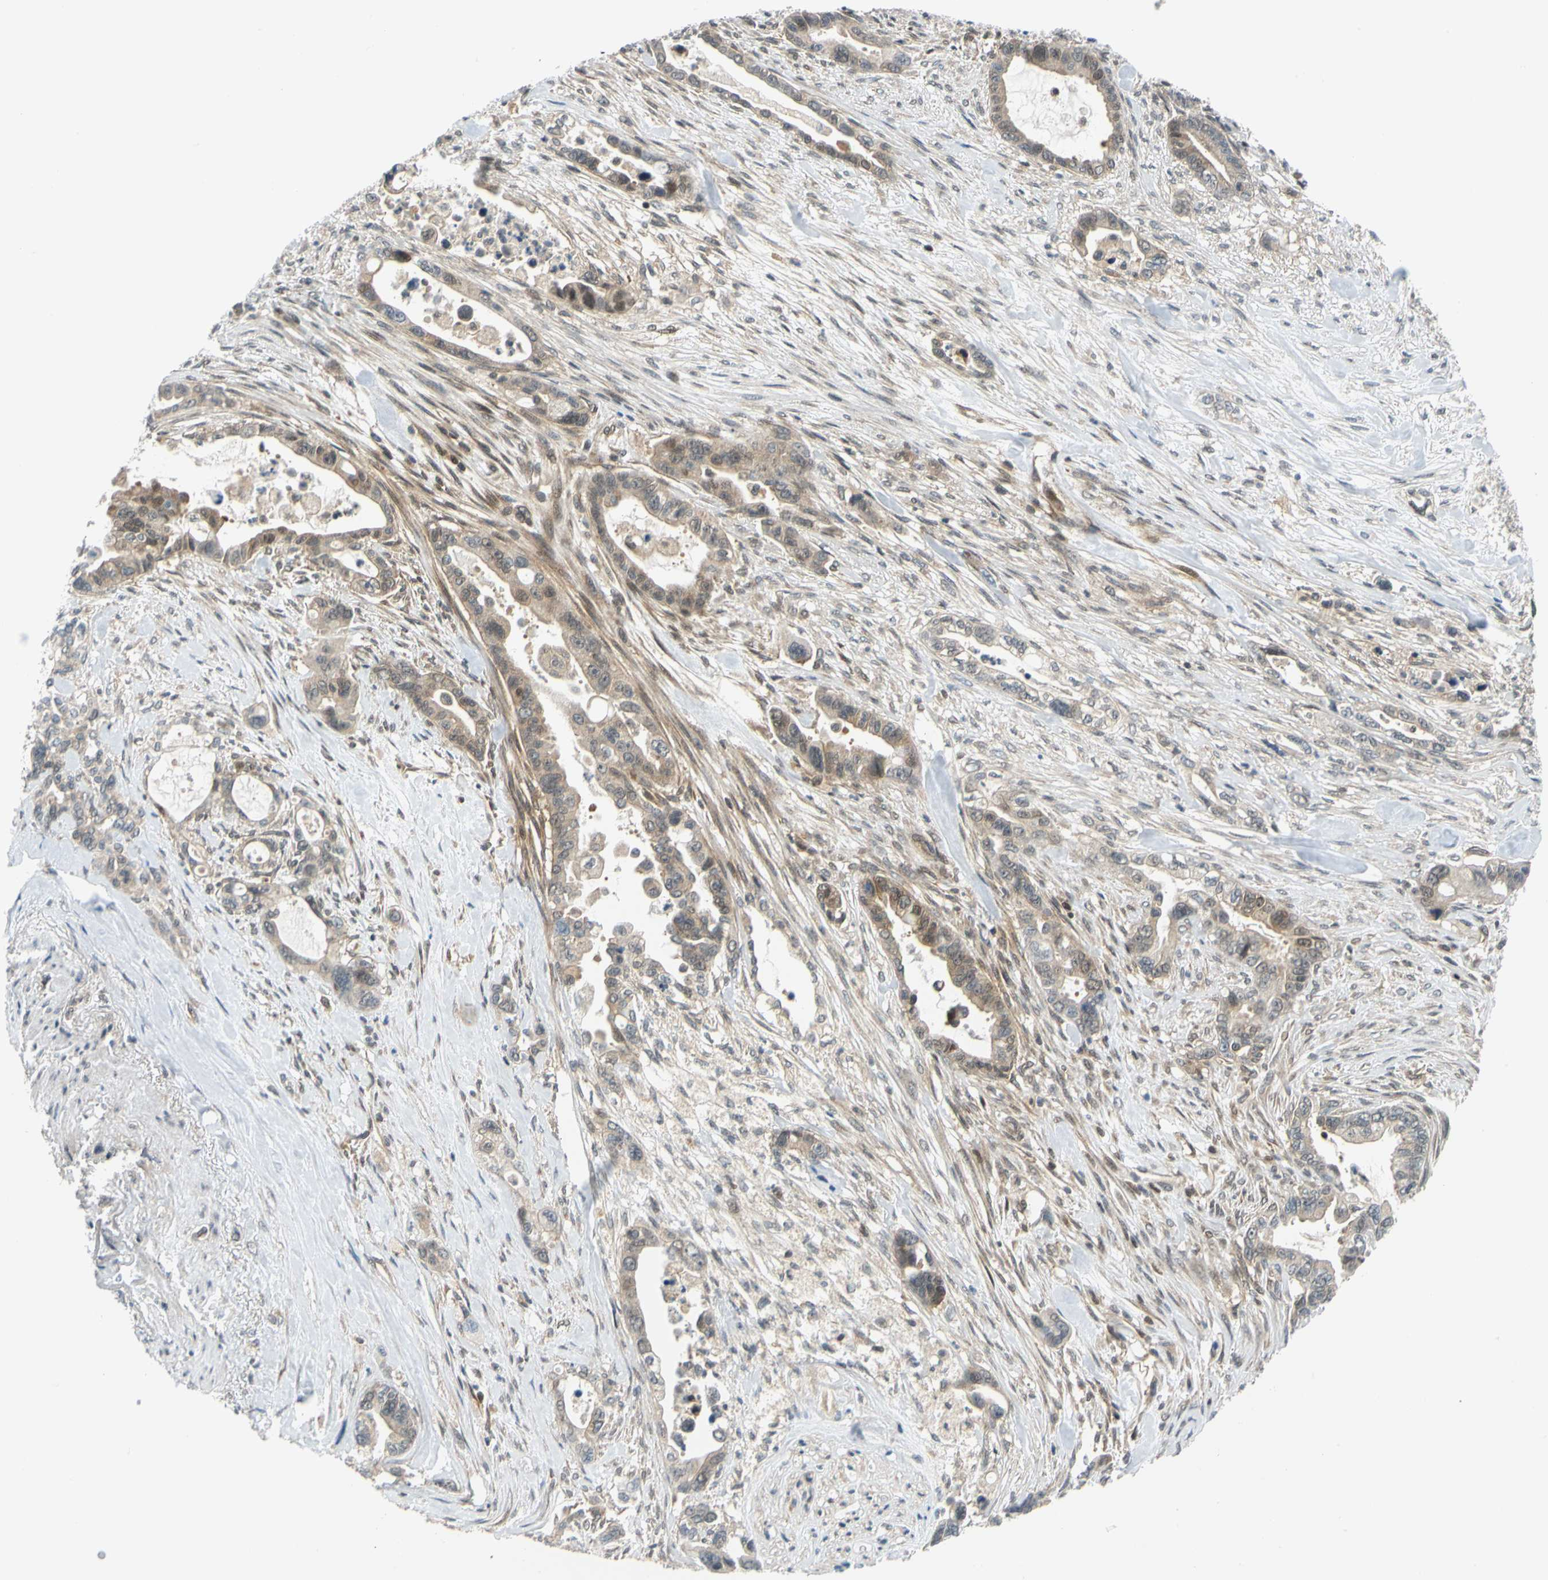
{"staining": {"intensity": "weak", "quantity": "25%-75%", "location": "cytoplasmic/membranous"}, "tissue": "pancreatic cancer", "cell_type": "Tumor cells", "image_type": "cancer", "snomed": [{"axis": "morphology", "description": "Adenocarcinoma, NOS"}, {"axis": "topography", "description": "Pancreas"}], "caption": "Adenocarcinoma (pancreatic) tissue shows weak cytoplasmic/membranous expression in approximately 25%-75% of tumor cells, visualized by immunohistochemistry.", "gene": "MAPK9", "patient": {"sex": "male", "age": 70}}